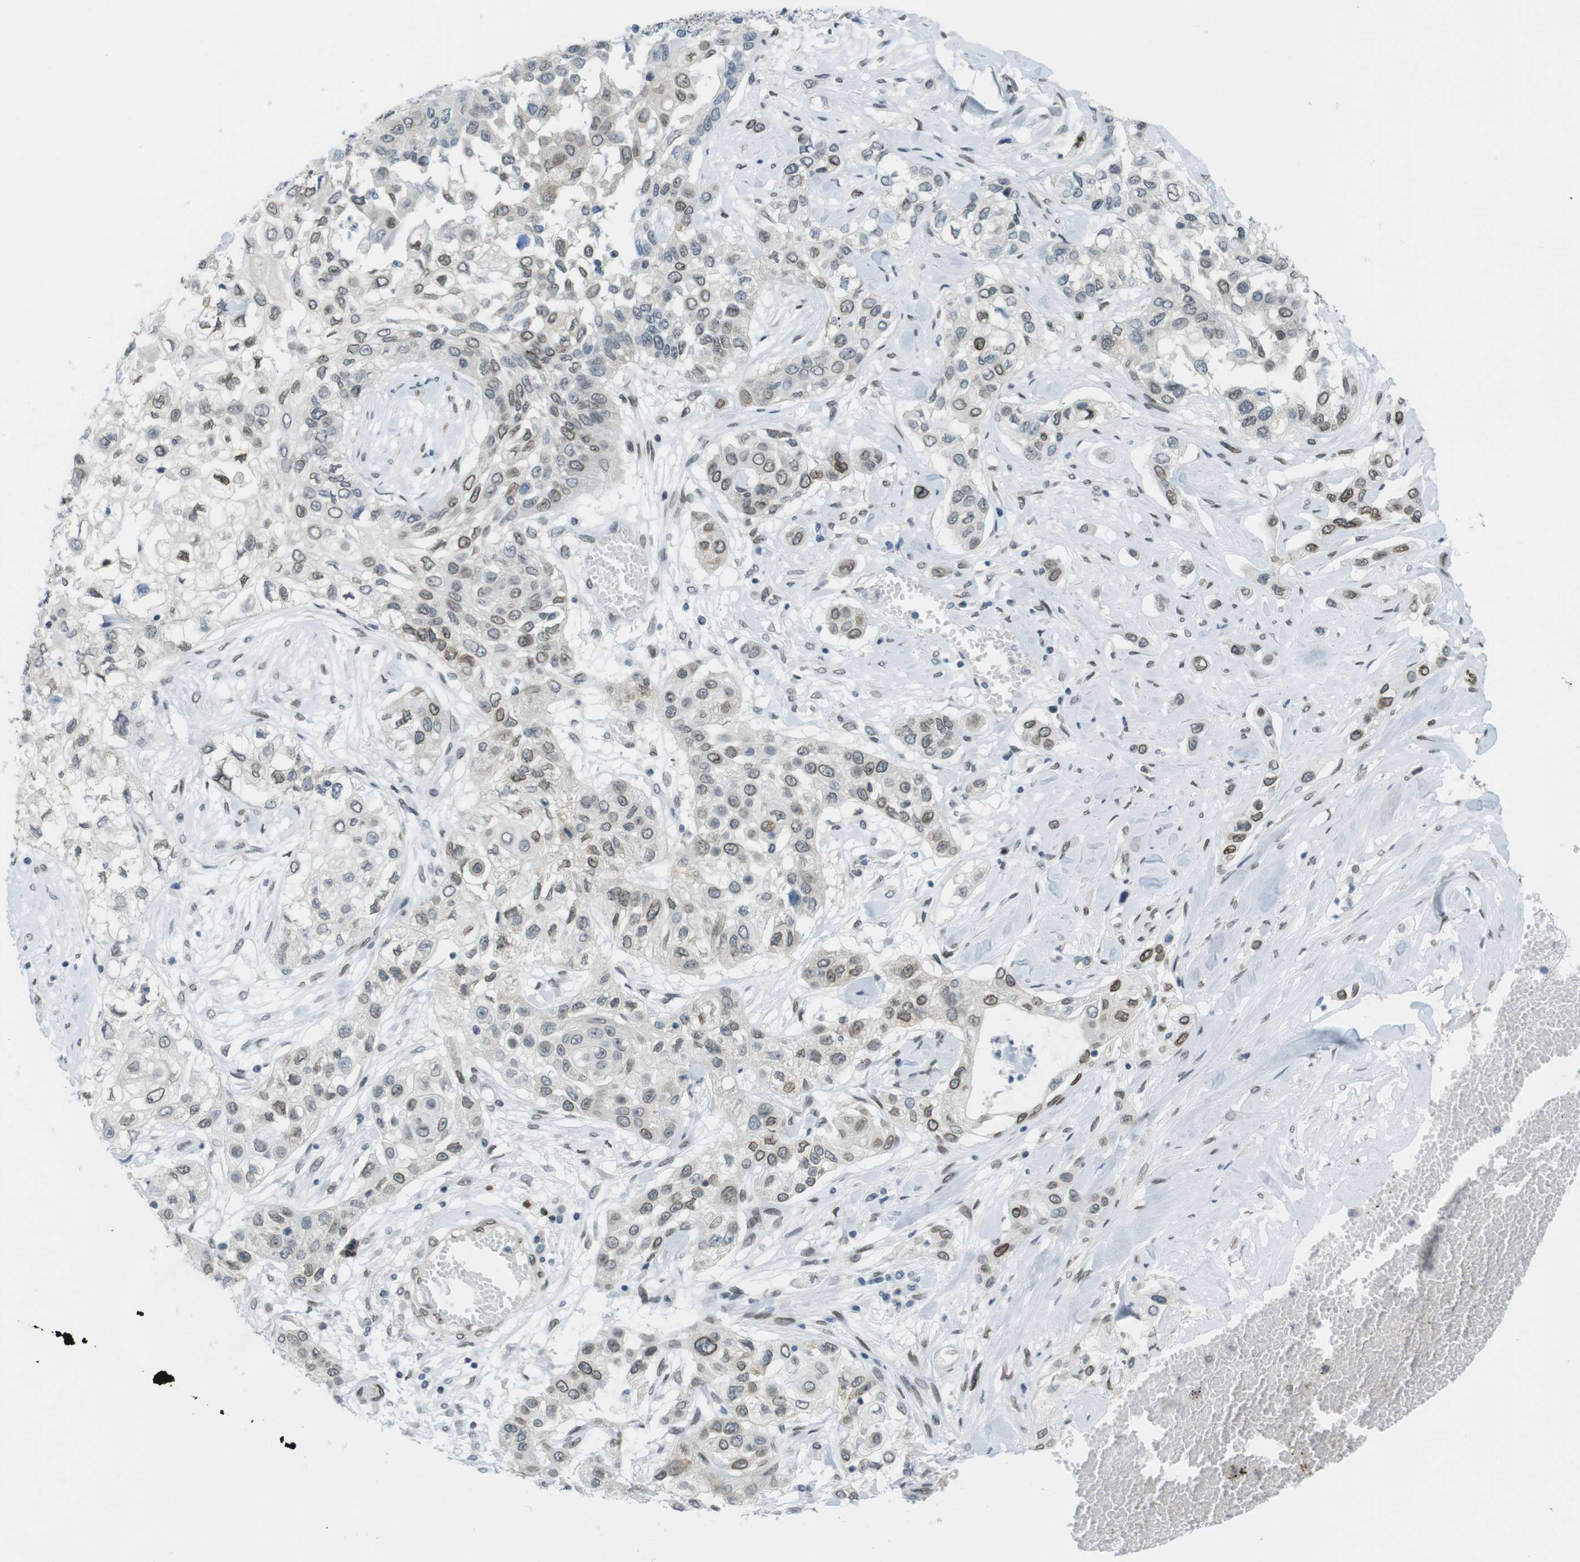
{"staining": {"intensity": "moderate", "quantity": ">75%", "location": "cytoplasmic/membranous,nuclear"}, "tissue": "lung cancer", "cell_type": "Tumor cells", "image_type": "cancer", "snomed": [{"axis": "morphology", "description": "Squamous cell carcinoma, NOS"}, {"axis": "topography", "description": "Lung"}], "caption": "This is a histology image of immunohistochemistry staining of lung cancer (squamous cell carcinoma), which shows moderate staining in the cytoplasmic/membranous and nuclear of tumor cells.", "gene": "ARL6IP6", "patient": {"sex": "male", "age": 71}}